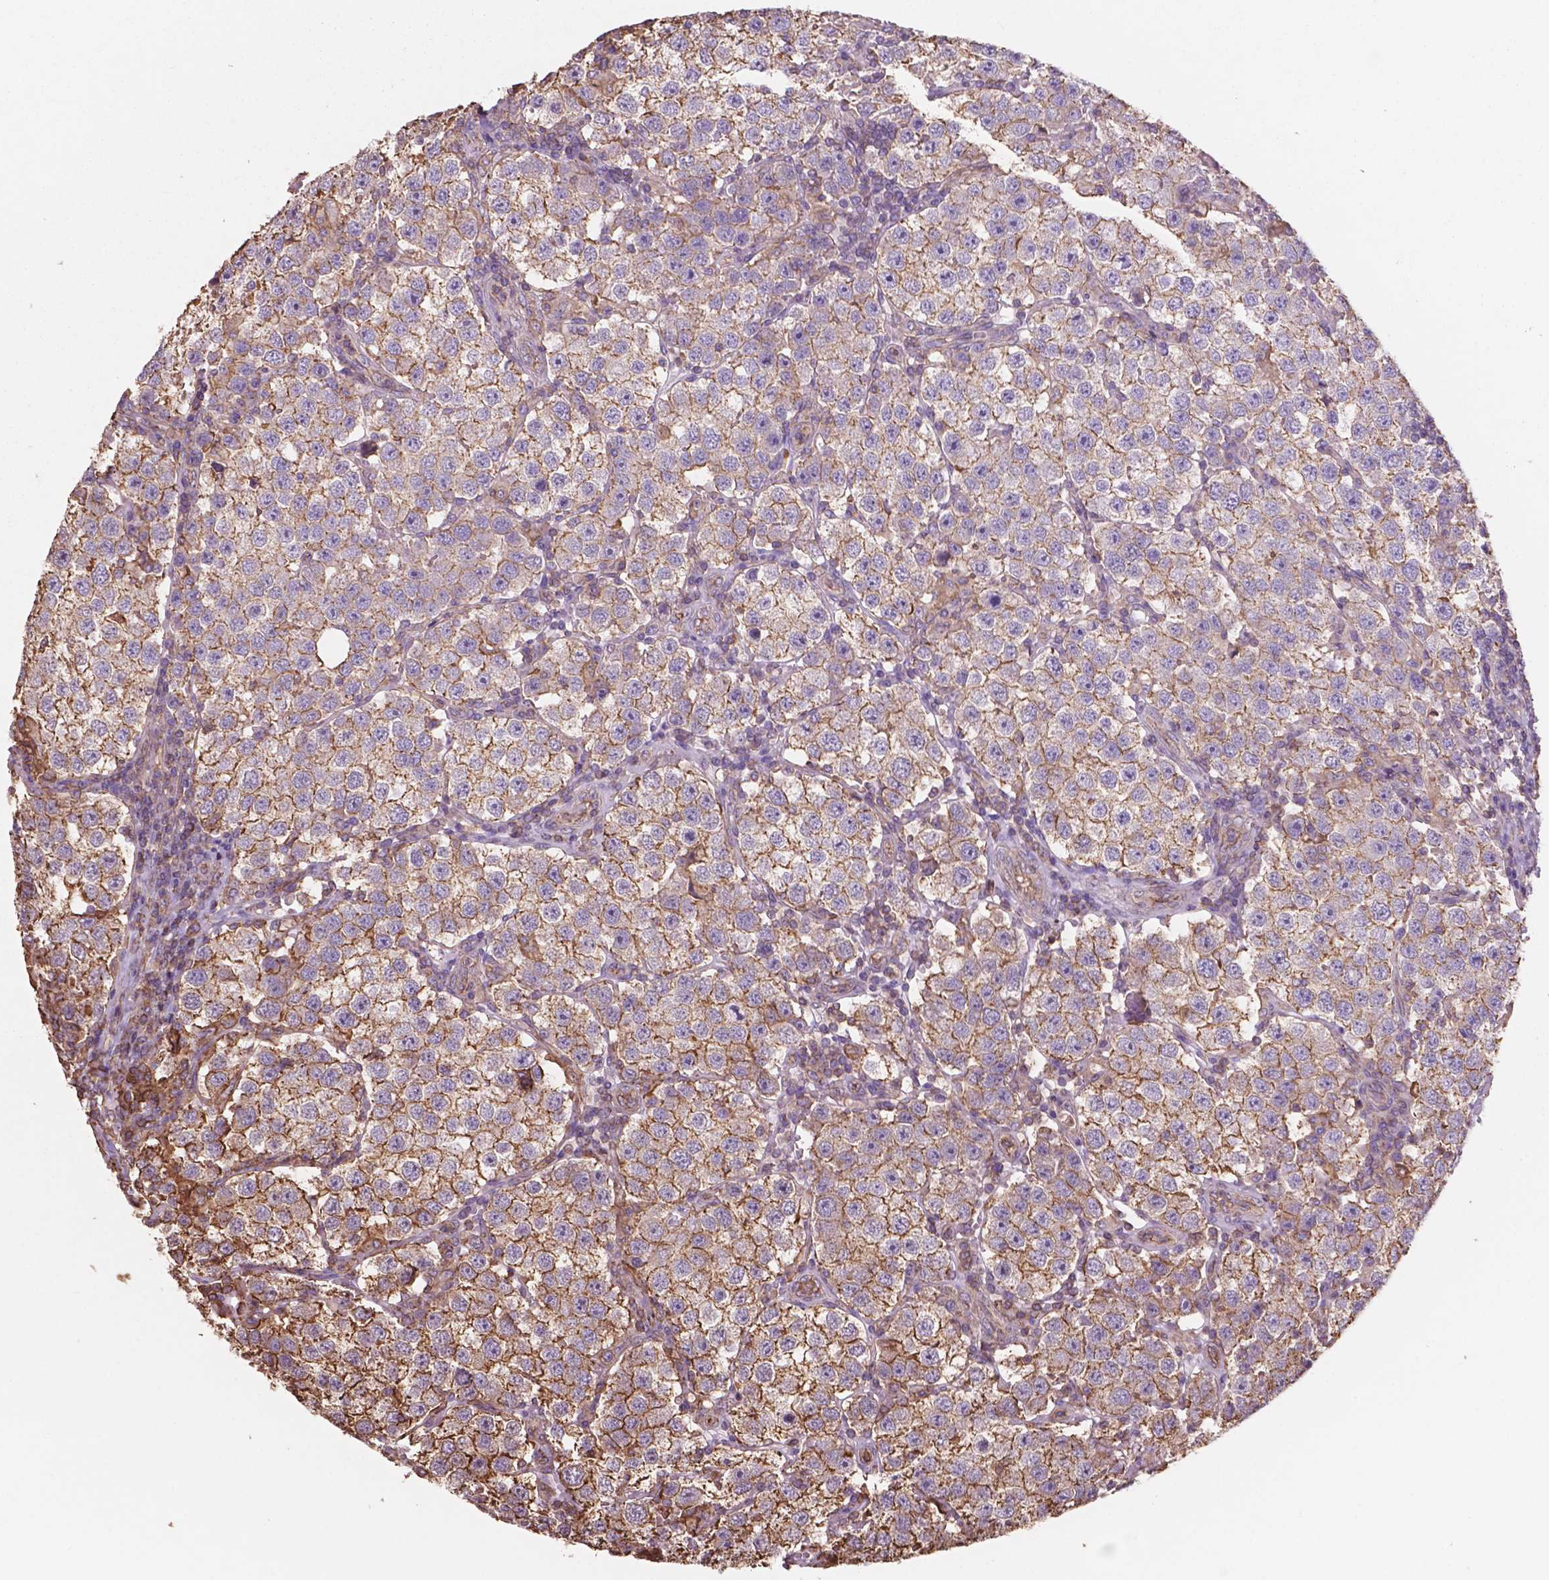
{"staining": {"intensity": "moderate", "quantity": ">75%", "location": "cytoplasmic/membranous"}, "tissue": "testis cancer", "cell_type": "Tumor cells", "image_type": "cancer", "snomed": [{"axis": "morphology", "description": "Seminoma, NOS"}, {"axis": "topography", "description": "Testis"}], "caption": "The histopathology image shows immunohistochemical staining of testis seminoma. There is moderate cytoplasmic/membranous positivity is seen in about >75% of tumor cells.", "gene": "NIPA2", "patient": {"sex": "male", "age": 37}}